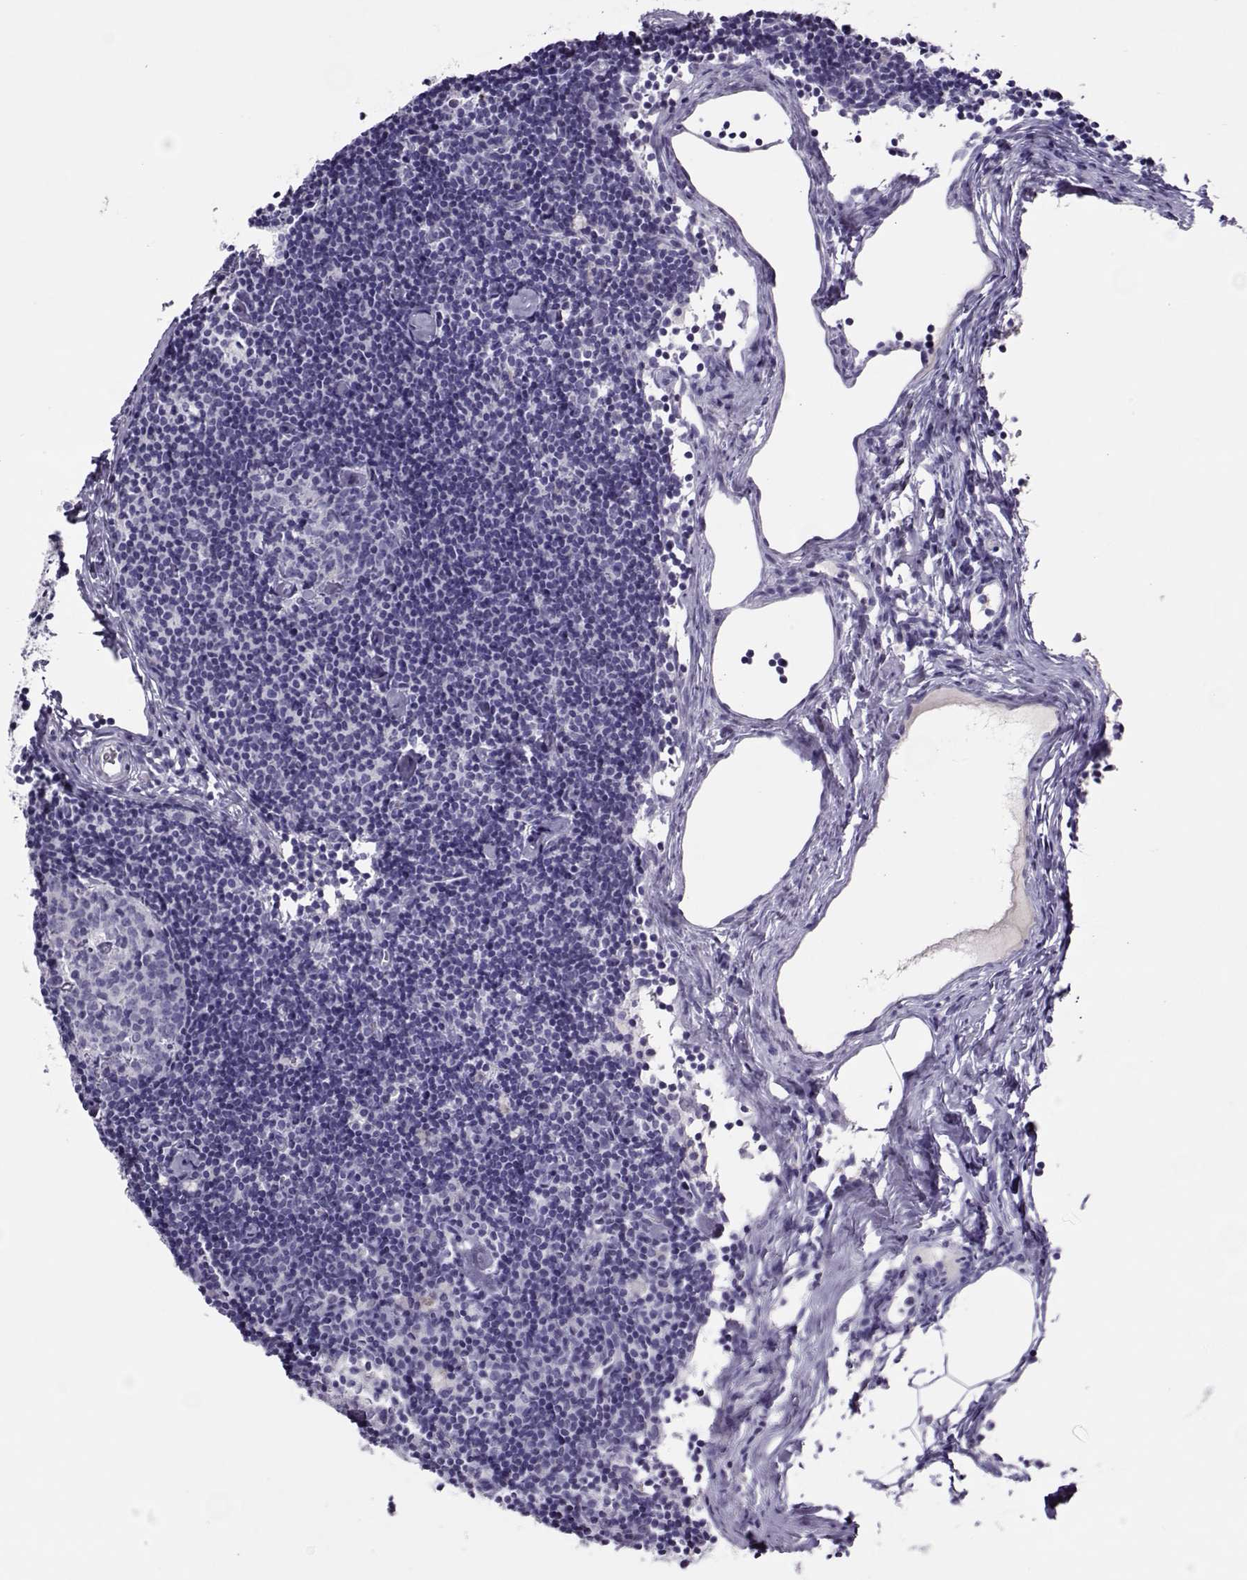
{"staining": {"intensity": "negative", "quantity": "none", "location": "none"}, "tissue": "lymph node", "cell_type": "Germinal center cells", "image_type": "normal", "snomed": [{"axis": "morphology", "description": "Normal tissue, NOS"}, {"axis": "topography", "description": "Lymph node"}], "caption": "Immunohistochemistry (IHC) histopathology image of benign lymph node: lymph node stained with DAB demonstrates no significant protein positivity in germinal center cells.", "gene": "LINGO1", "patient": {"sex": "female", "age": 42}}